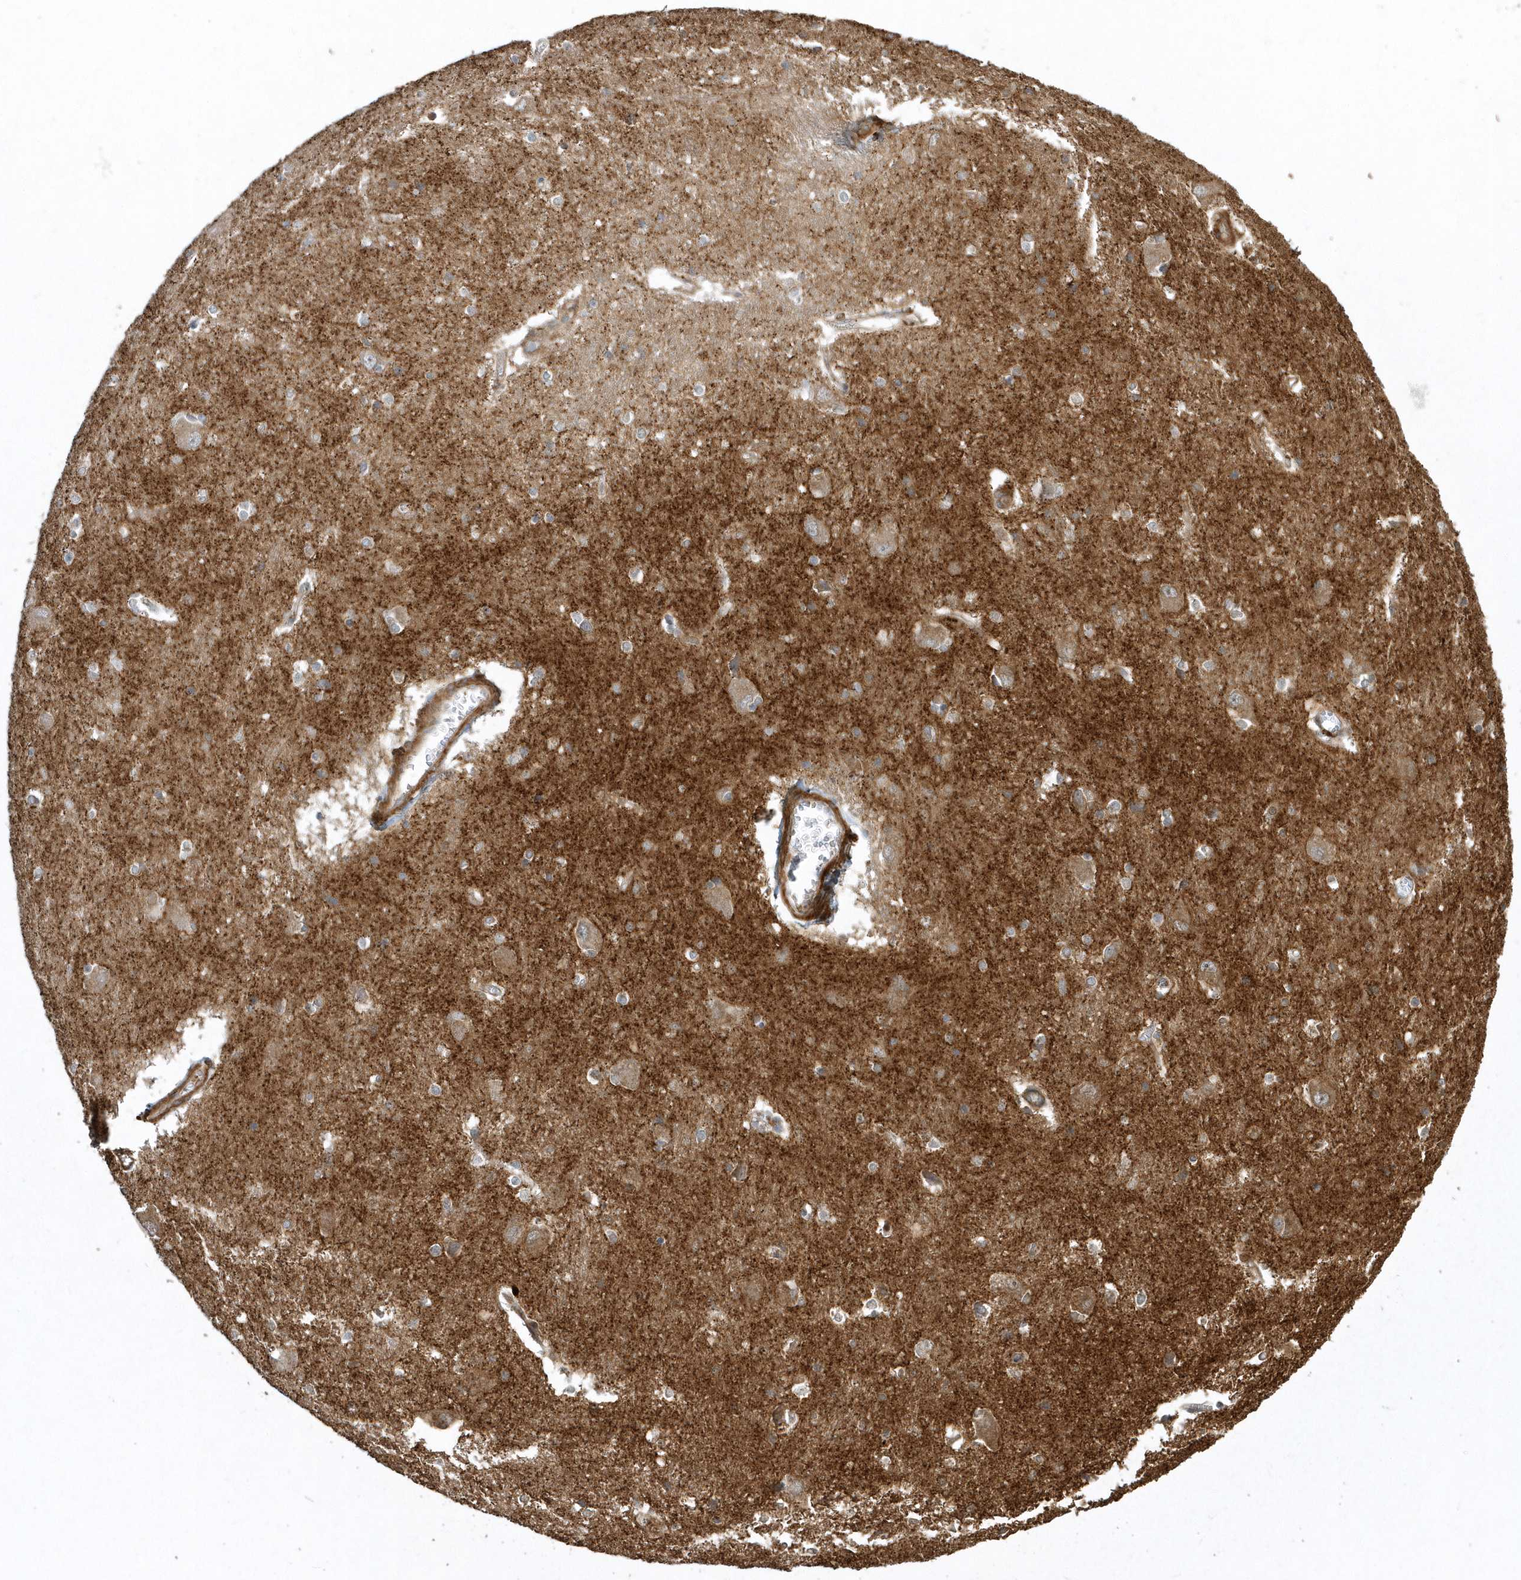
{"staining": {"intensity": "weak", "quantity": ">75%", "location": "cytoplasmic/membranous"}, "tissue": "caudate", "cell_type": "Glial cells", "image_type": "normal", "snomed": [{"axis": "morphology", "description": "Normal tissue, NOS"}, {"axis": "topography", "description": "Lateral ventricle wall"}], "caption": "Protein analysis of unremarkable caudate demonstrates weak cytoplasmic/membranous positivity in about >75% of glial cells.", "gene": "SENP8", "patient": {"sex": "male", "age": 37}}